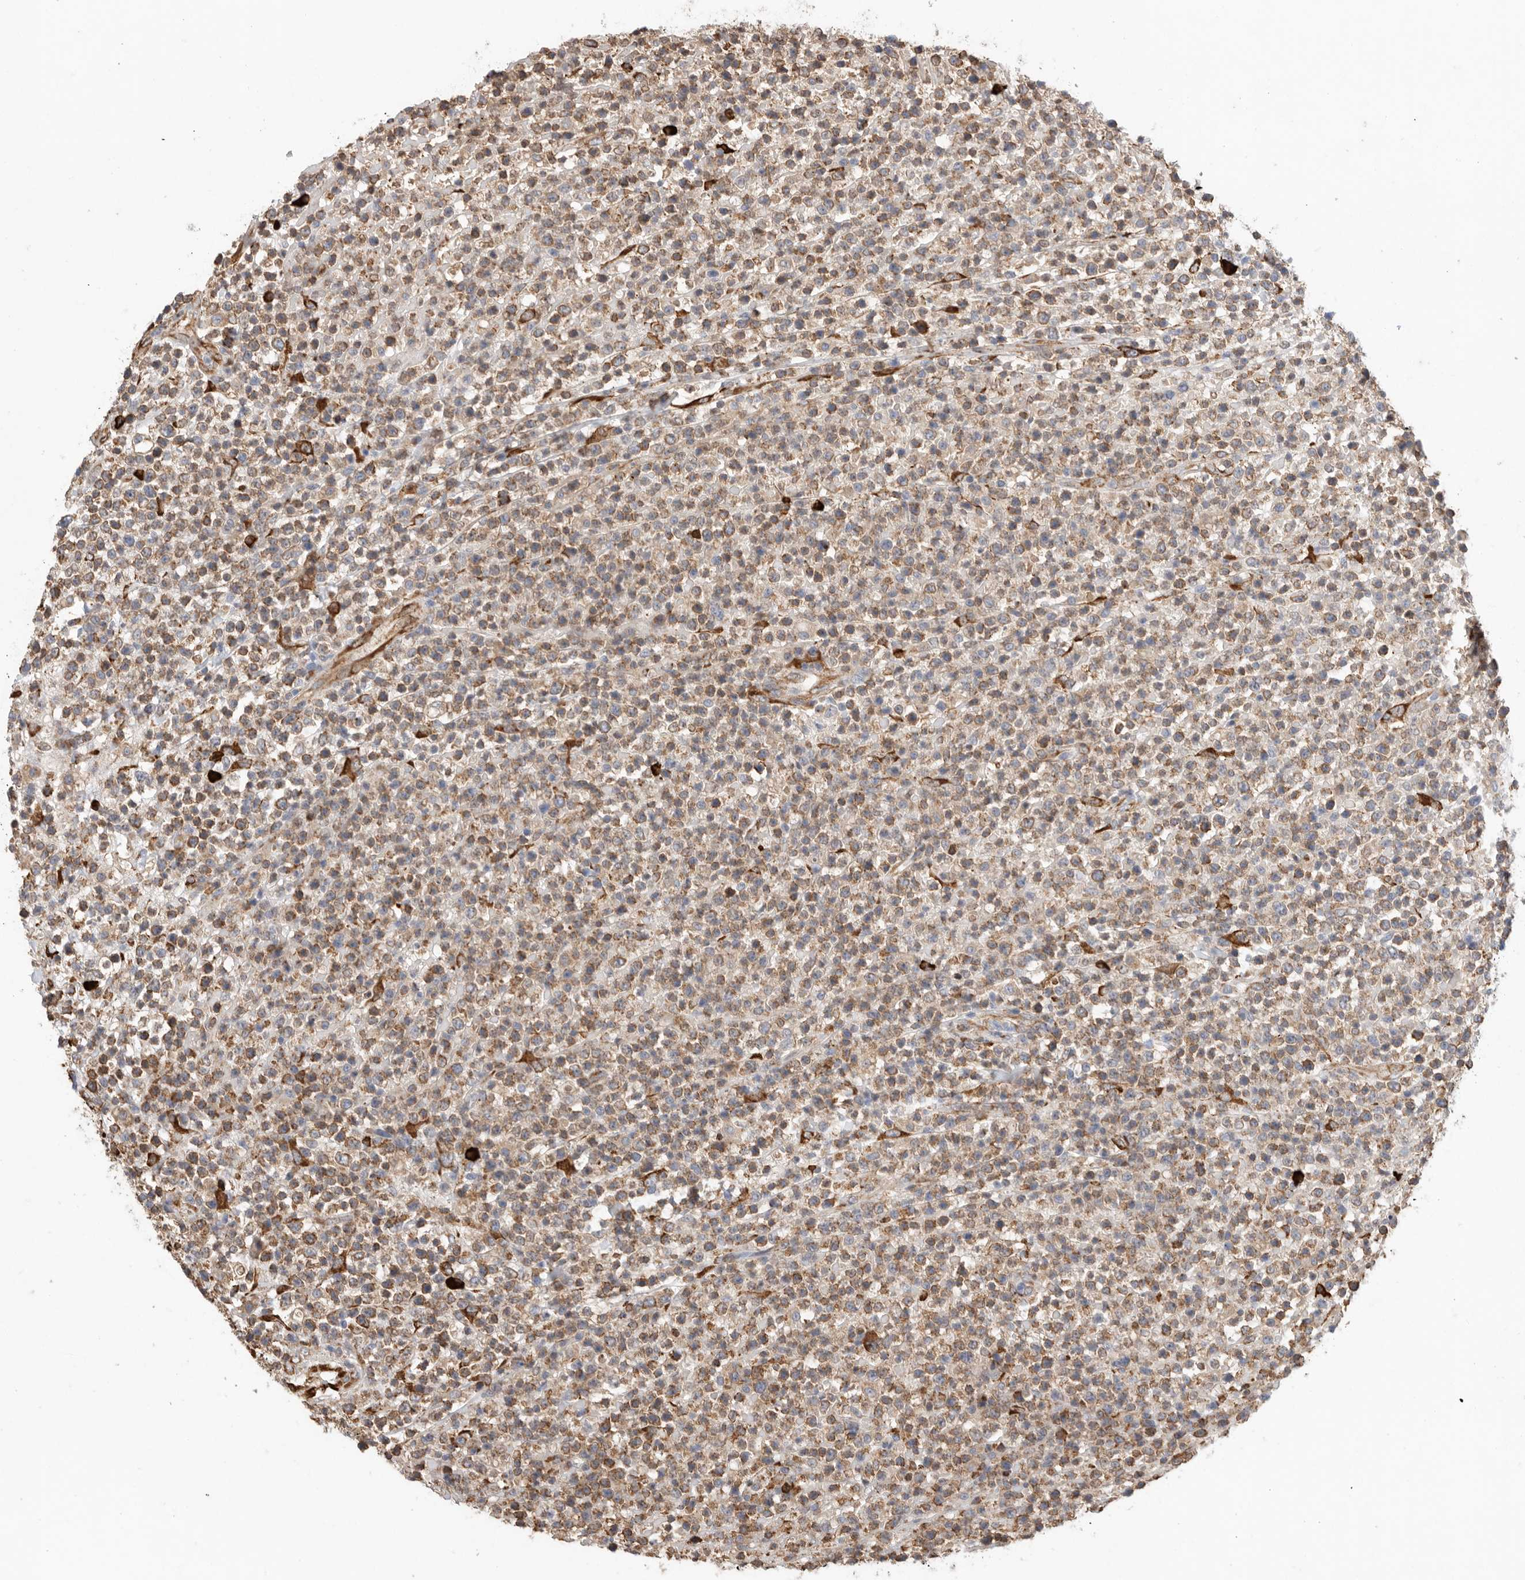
{"staining": {"intensity": "moderate", "quantity": ">75%", "location": "cytoplasmic/membranous"}, "tissue": "lymphoma", "cell_type": "Tumor cells", "image_type": "cancer", "snomed": [{"axis": "morphology", "description": "Malignant lymphoma, non-Hodgkin's type, High grade"}, {"axis": "topography", "description": "Colon"}], "caption": "Lymphoma stained with IHC exhibits moderate cytoplasmic/membranous staining in approximately >75% of tumor cells.", "gene": "BLOC1S5", "patient": {"sex": "female", "age": 53}}